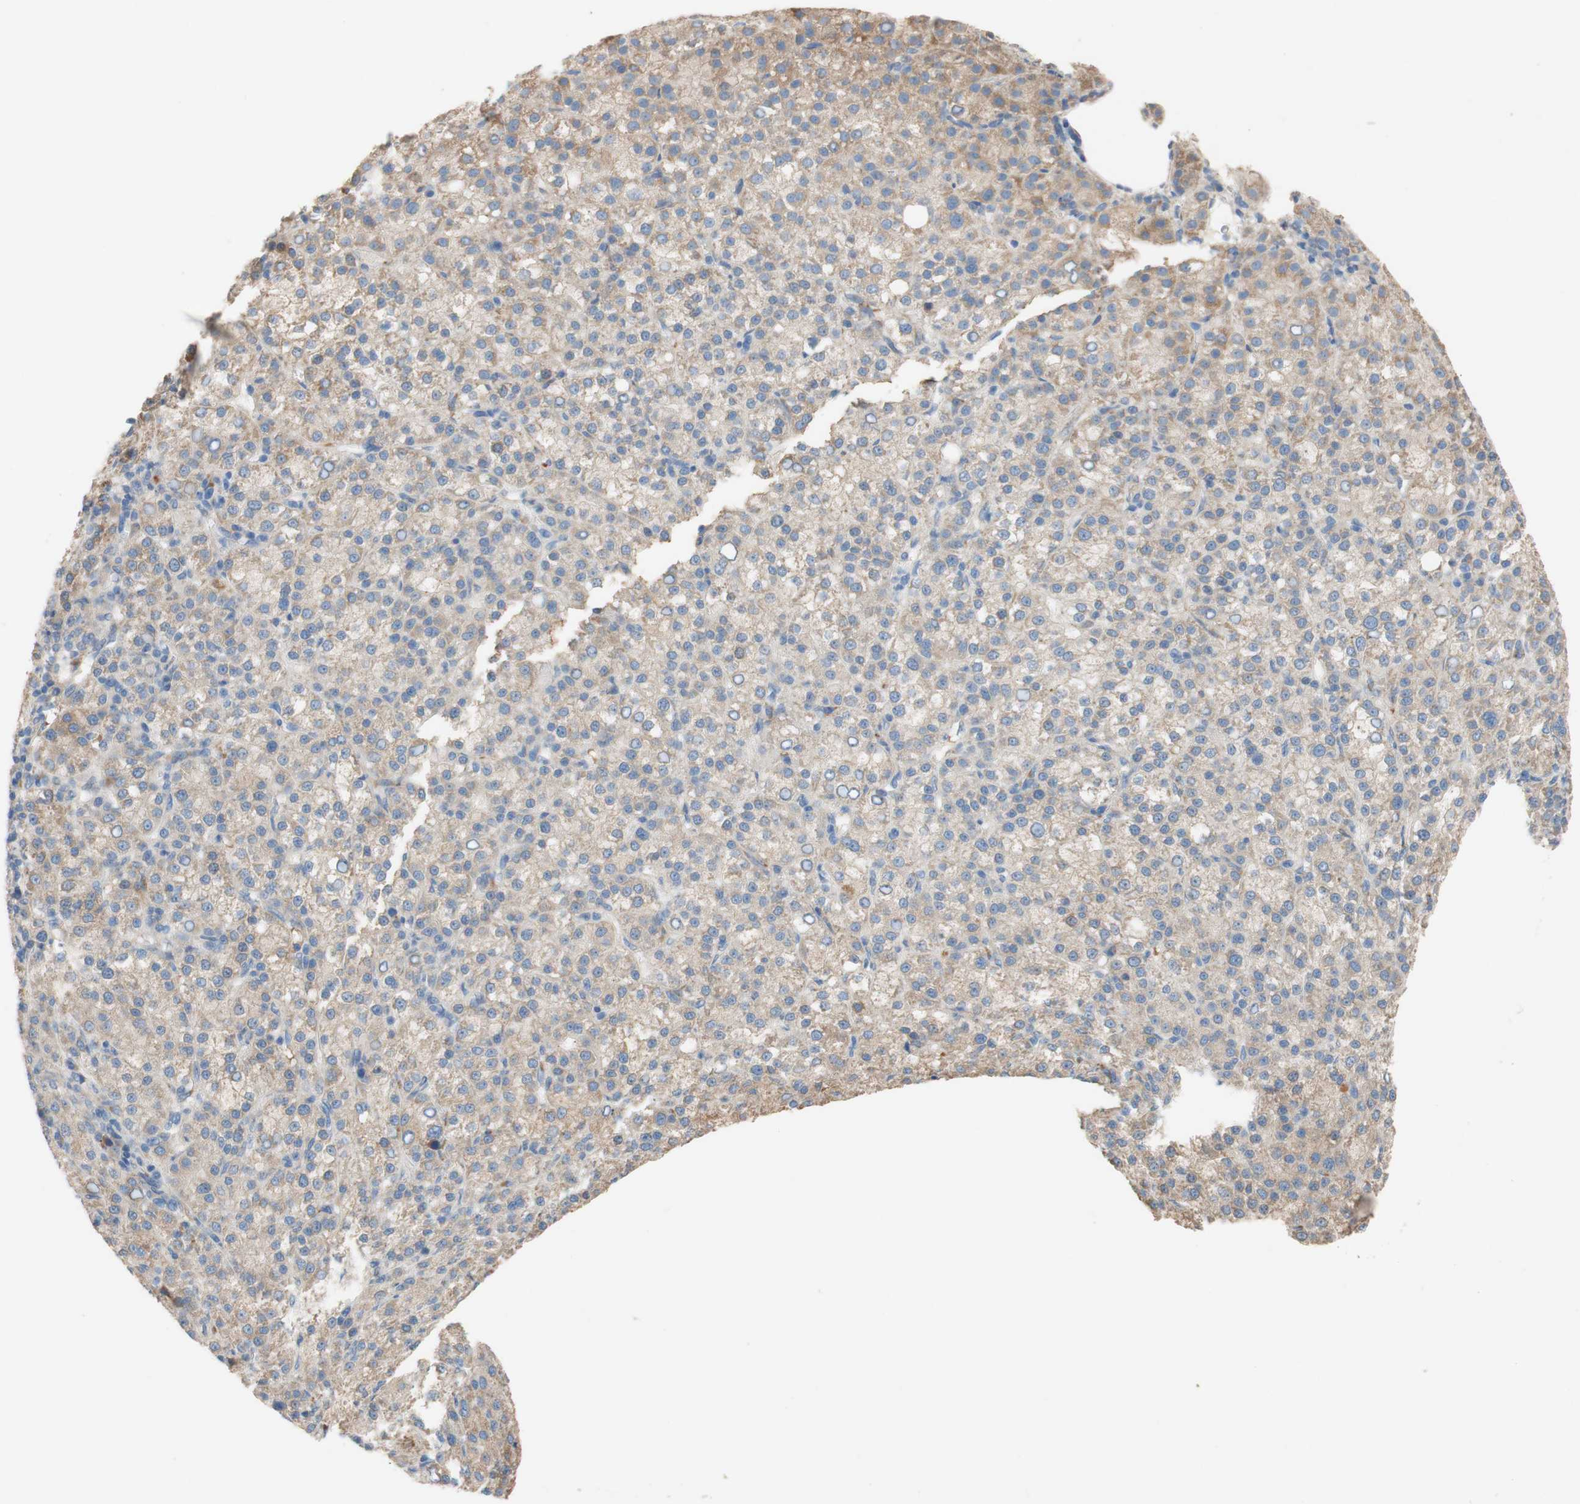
{"staining": {"intensity": "weak", "quantity": "25%-75%", "location": "cytoplasmic/membranous"}, "tissue": "liver cancer", "cell_type": "Tumor cells", "image_type": "cancer", "snomed": [{"axis": "morphology", "description": "Carcinoma, Hepatocellular, NOS"}, {"axis": "topography", "description": "Liver"}], "caption": "A photomicrograph of human hepatocellular carcinoma (liver) stained for a protein exhibits weak cytoplasmic/membranous brown staining in tumor cells.", "gene": "DKK3", "patient": {"sex": "female", "age": 58}}